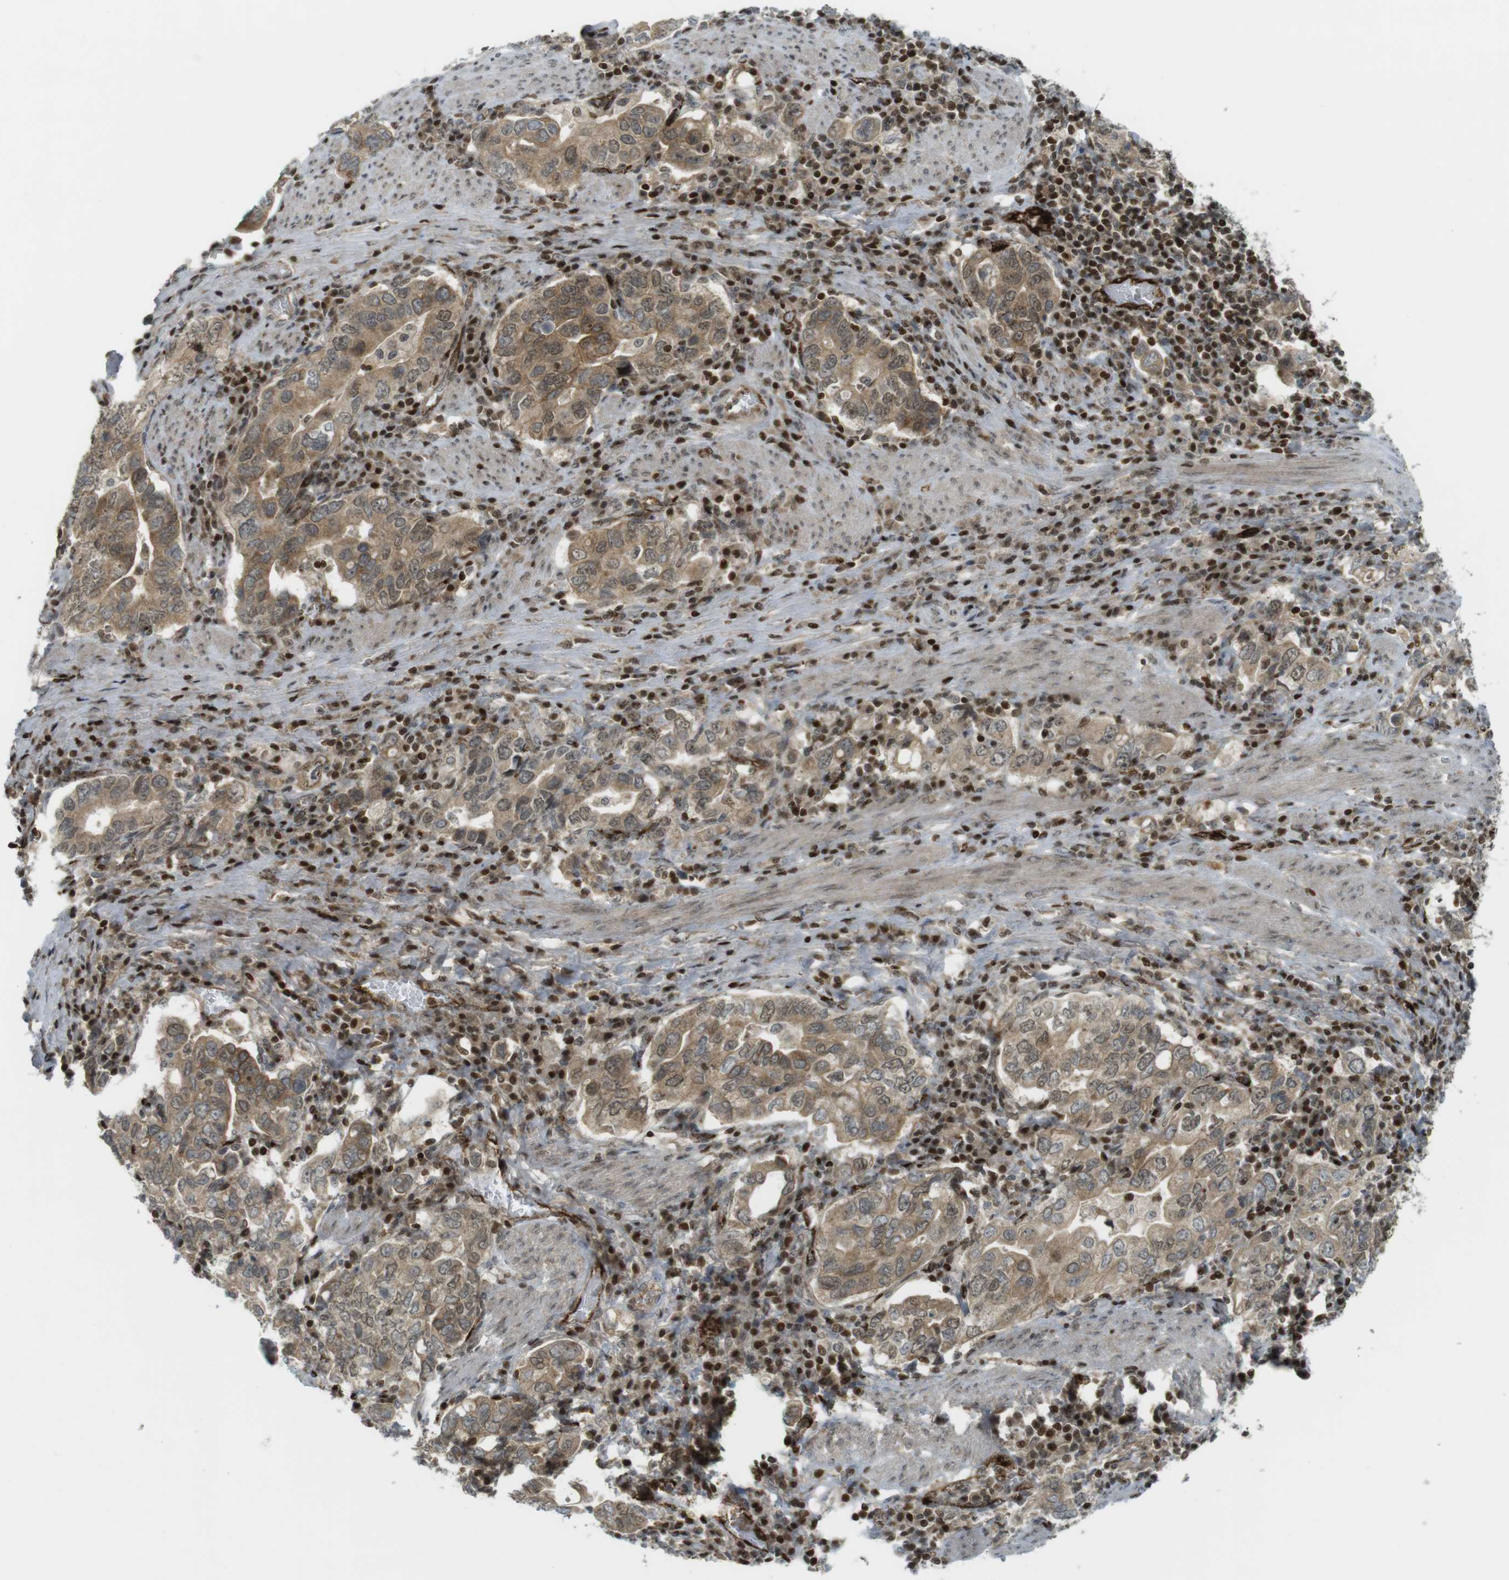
{"staining": {"intensity": "moderate", "quantity": ">75%", "location": "cytoplasmic/membranous,nuclear"}, "tissue": "stomach cancer", "cell_type": "Tumor cells", "image_type": "cancer", "snomed": [{"axis": "morphology", "description": "Adenocarcinoma, NOS"}, {"axis": "topography", "description": "Stomach, upper"}], "caption": "A brown stain highlights moderate cytoplasmic/membranous and nuclear expression of a protein in human stomach adenocarcinoma tumor cells. (DAB IHC, brown staining for protein, blue staining for nuclei).", "gene": "PPP1R13B", "patient": {"sex": "male", "age": 62}}